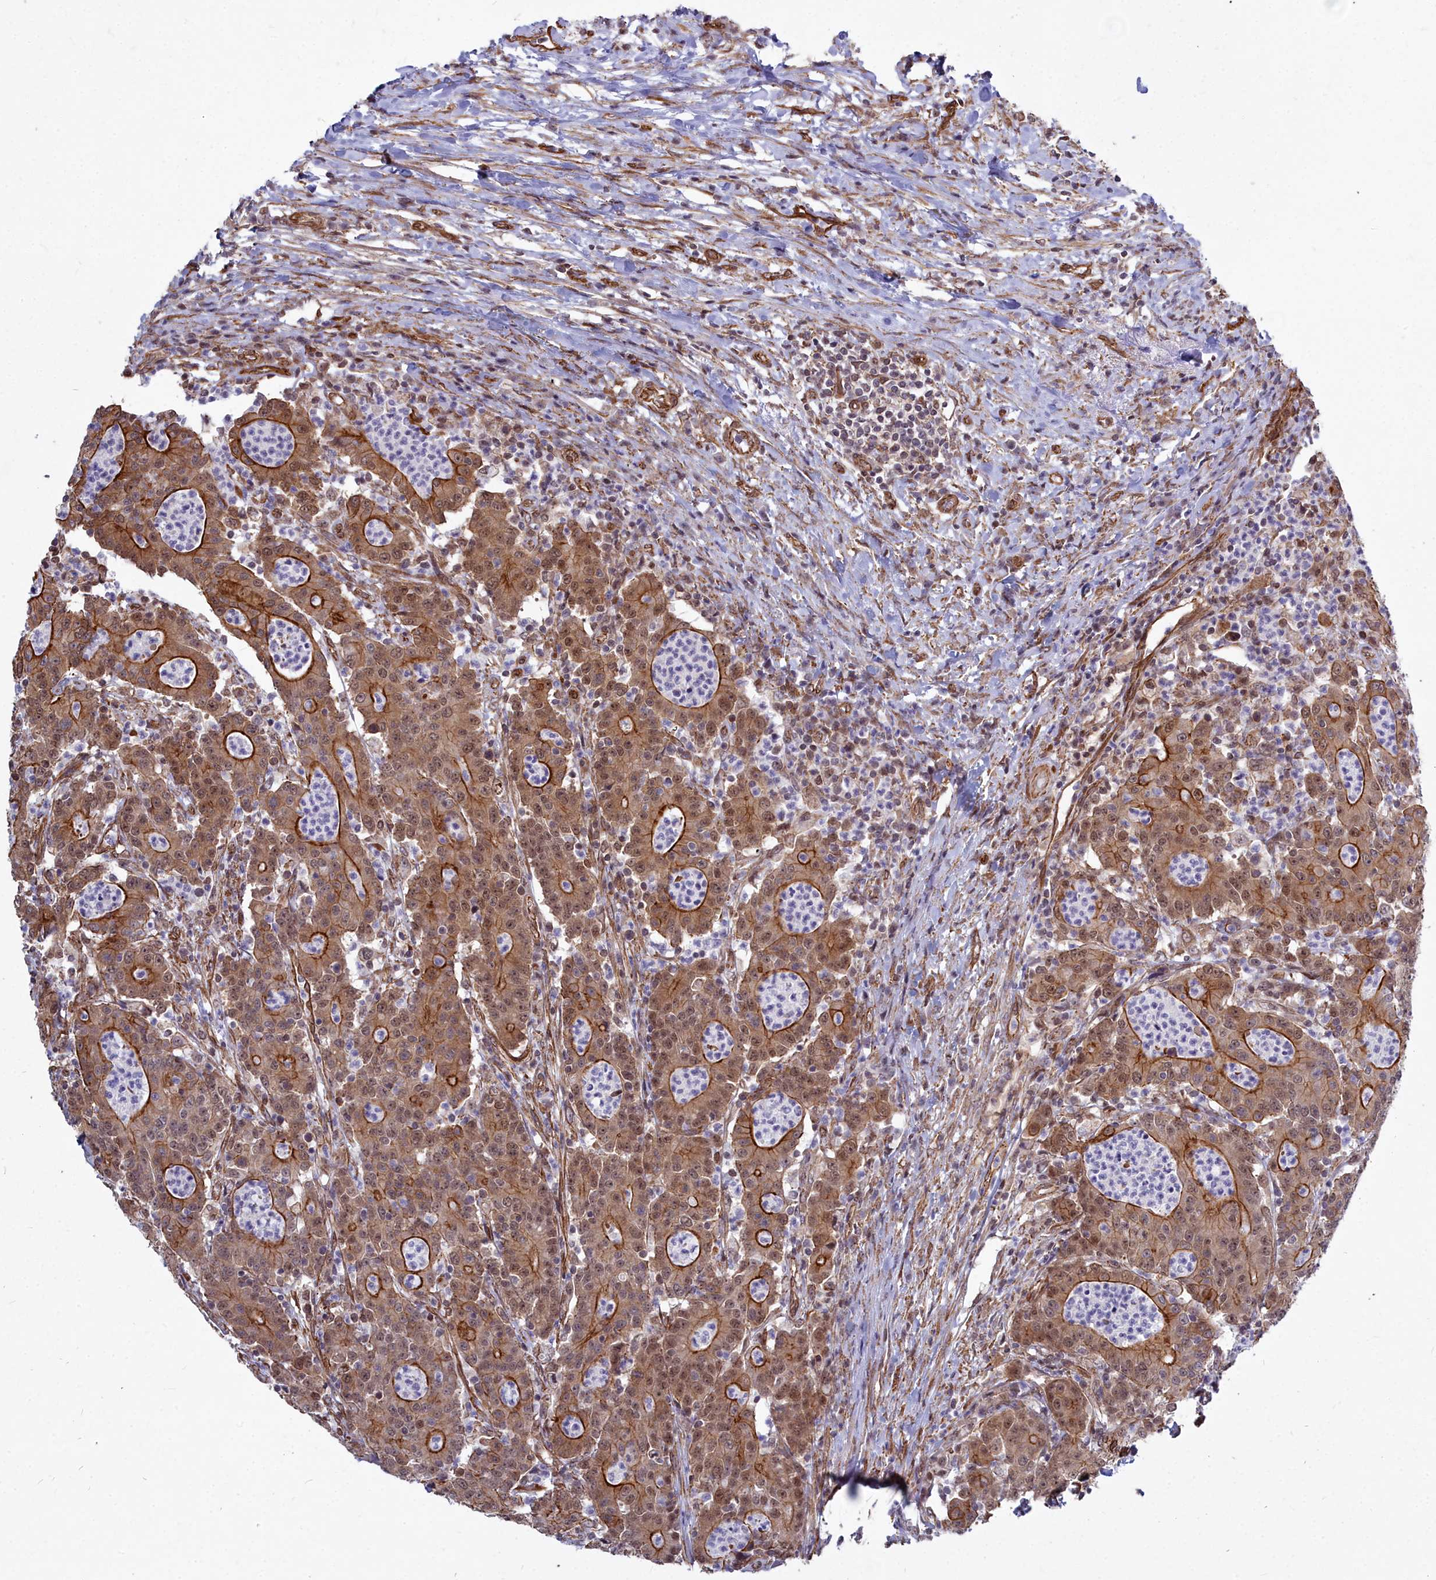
{"staining": {"intensity": "moderate", "quantity": ">75%", "location": "cytoplasmic/membranous,nuclear"}, "tissue": "colorectal cancer", "cell_type": "Tumor cells", "image_type": "cancer", "snomed": [{"axis": "morphology", "description": "Adenocarcinoma, NOS"}, {"axis": "topography", "description": "Colon"}], "caption": "Brown immunohistochemical staining in human adenocarcinoma (colorectal) exhibits moderate cytoplasmic/membranous and nuclear expression in approximately >75% of tumor cells.", "gene": "YJU2", "patient": {"sex": "male", "age": 83}}